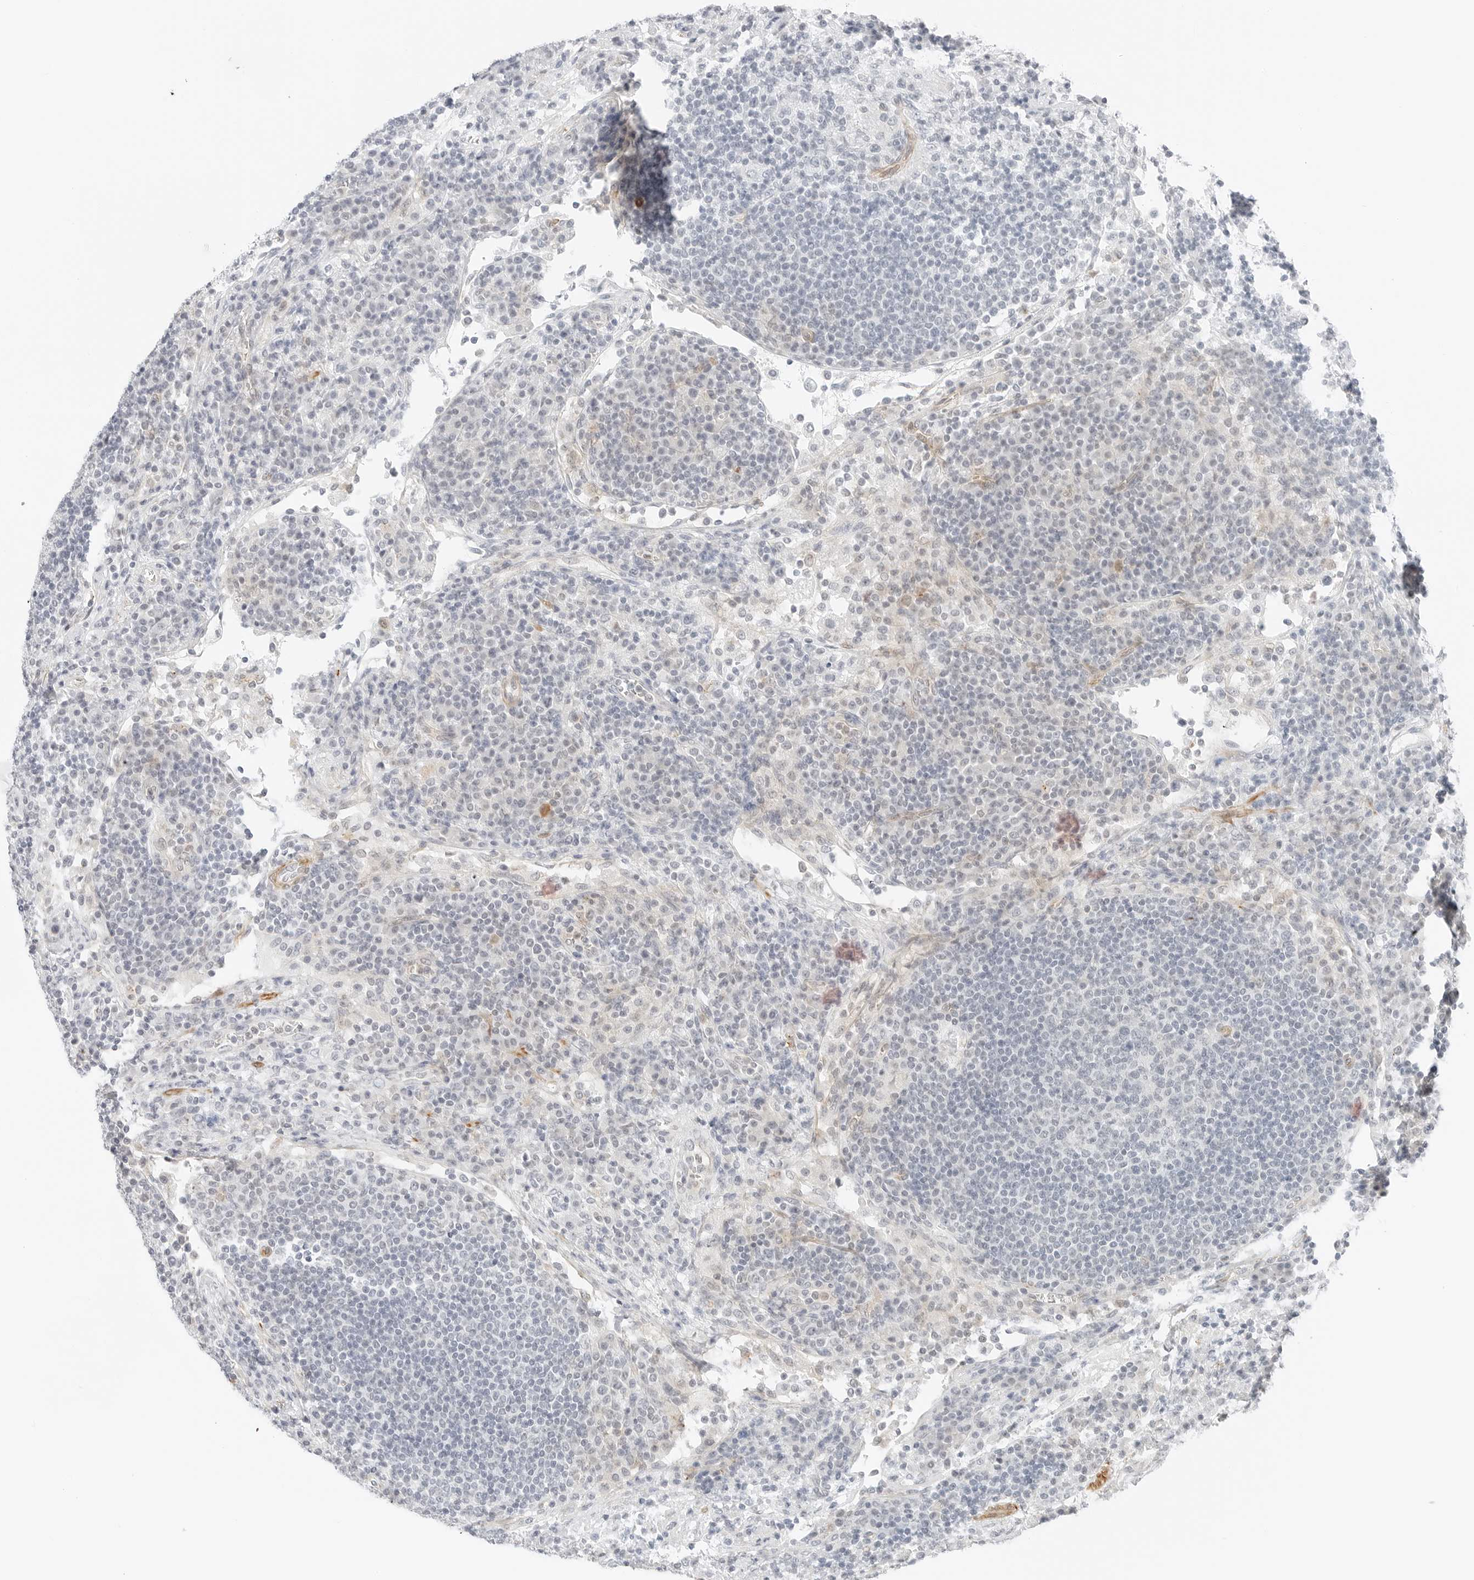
{"staining": {"intensity": "negative", "quantity": "none", "location": "none"}, "tissue": "lymph node", "cell_type": "Germinal center cells", "image_type": "normal", "snomed": [{"axis": "morphology", "description": "Normal tissue, NOS"}, {"axis": "topography", "description": "Lymph node"}], "caption": "High magnification brightfield microscopy of benign lymph node stained with DAB (brown) and counterstained with hematoxylin (blue): germinal center cells show no significant staining. (DAB (3,3'-diaminobenzidine) immunohistochemistry visualized using brightfield microscopy, high magnification).", "gene": "IQCC", "patient": {"sex": "female", "age": 53}}